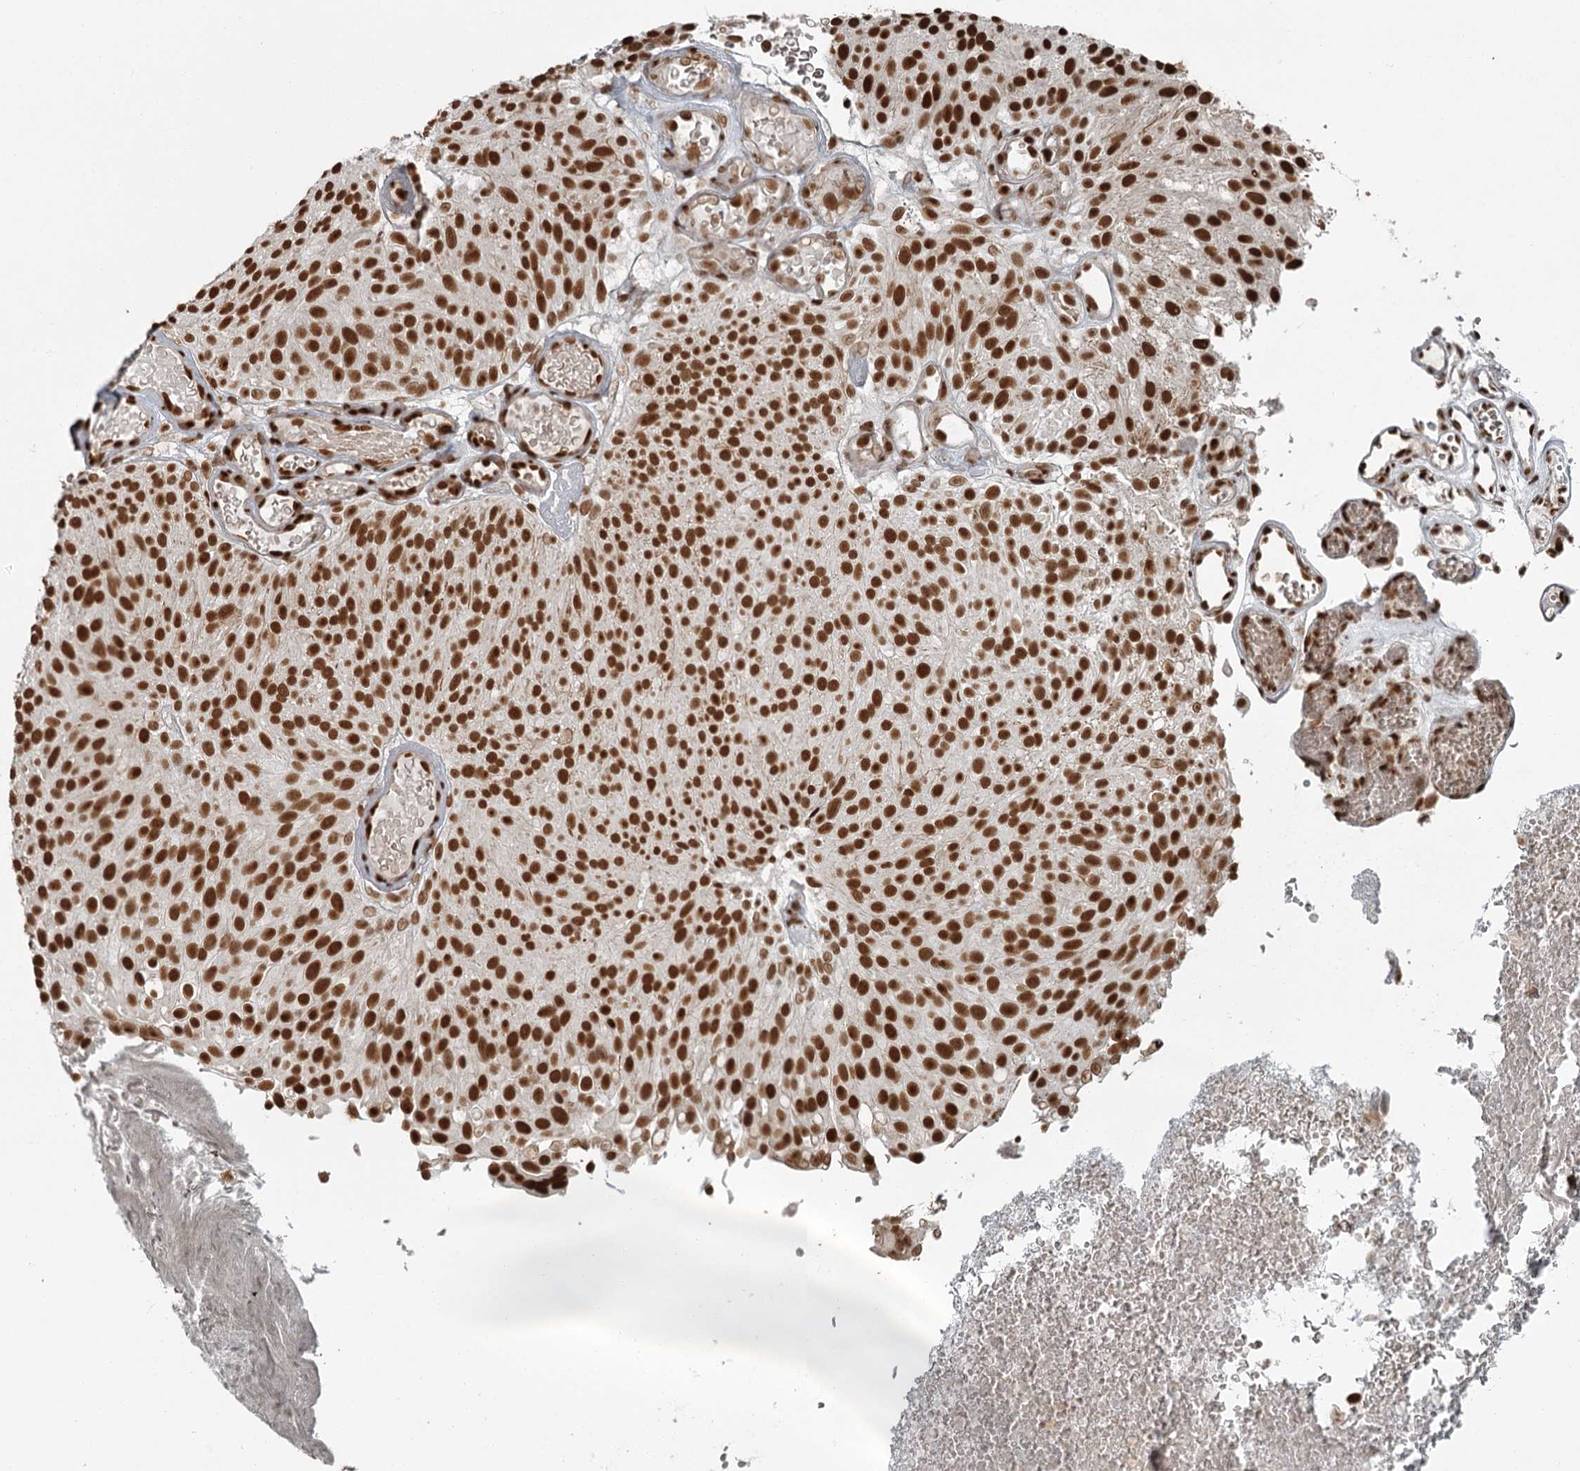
{"staining": {"intensity": "strong", "quantity": ">75%", "location": "nuclear"}, "tissue": "urothelial cancer", "cell_type": "Tumor cells", "image_type": "cancer", "snomed": [{"axis": "morphology", "description": "Urothelial carcinoma, Low grade"}, {"axis": "topography", "description": "Urinary bladder"}], "caption": "This micrograph displays low-grade urothelial carcinoma stained with immunohistochemistry to label a protein in brown. The nuclear of tumor cells show strong positivity for the protein. Nuclei are counter-stained blue.", "gene": "RBBP7", "patient": {"sex": "male", "age": 78}}